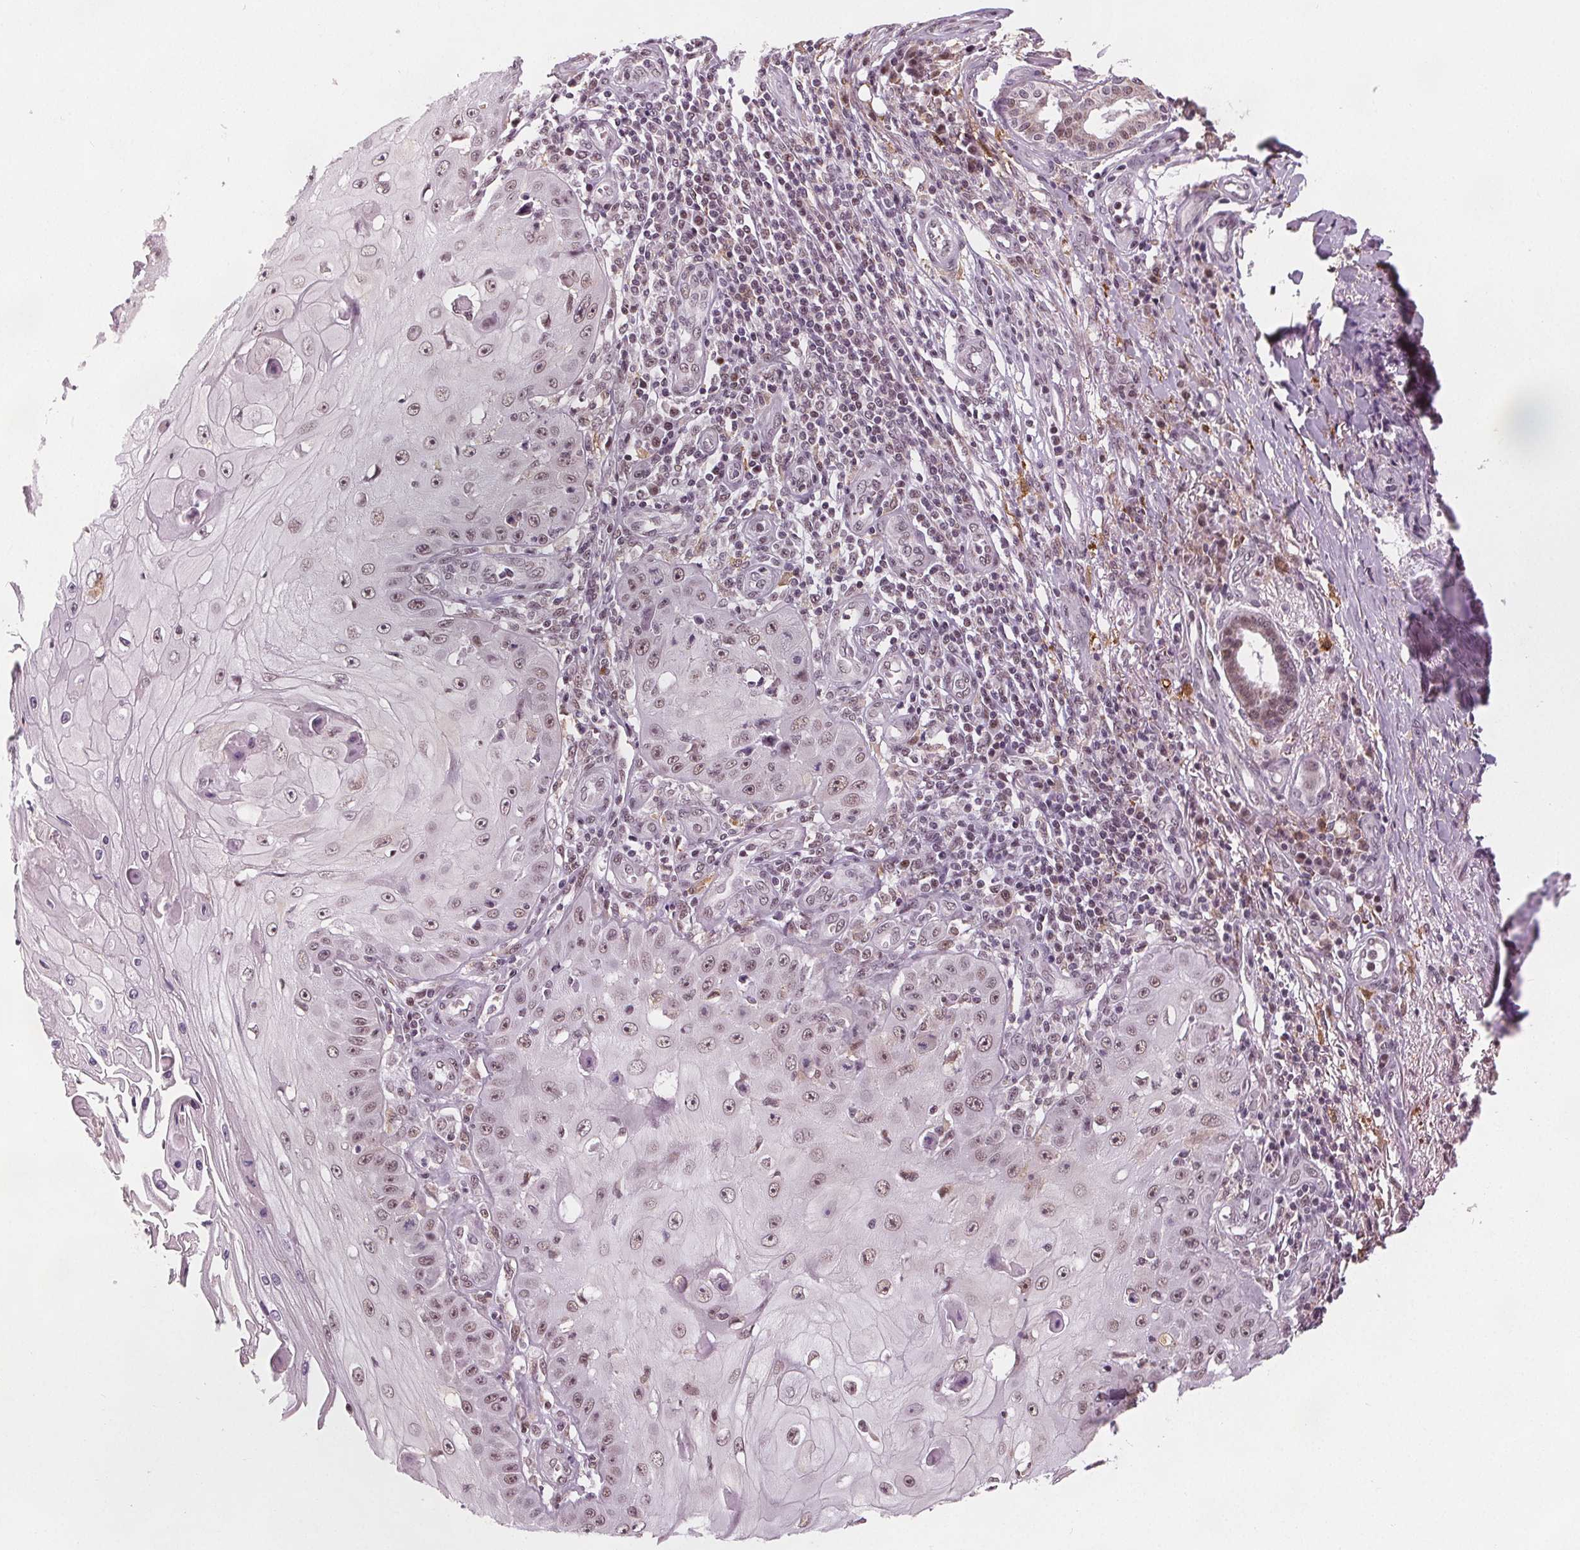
{"staining": {"intensity": "weak", "quantity": "25%-75%", "location": "nuclear"}, "tissue": "skin cancer", "cell_type": "Tumor cells", "image_type": "cancer", "snomed": [{"axis": "morphology", "description": "Squamous cell carcinoma, NOS"}, {"axis": "topography", "description": "Skin"}], "caption": "Skin cancer tissue demonstrates weak nuclear staining in approximately 25%-75% of tumor cells", "gene": "DPM2", "patient": {"sex": "male", "age": 70}}